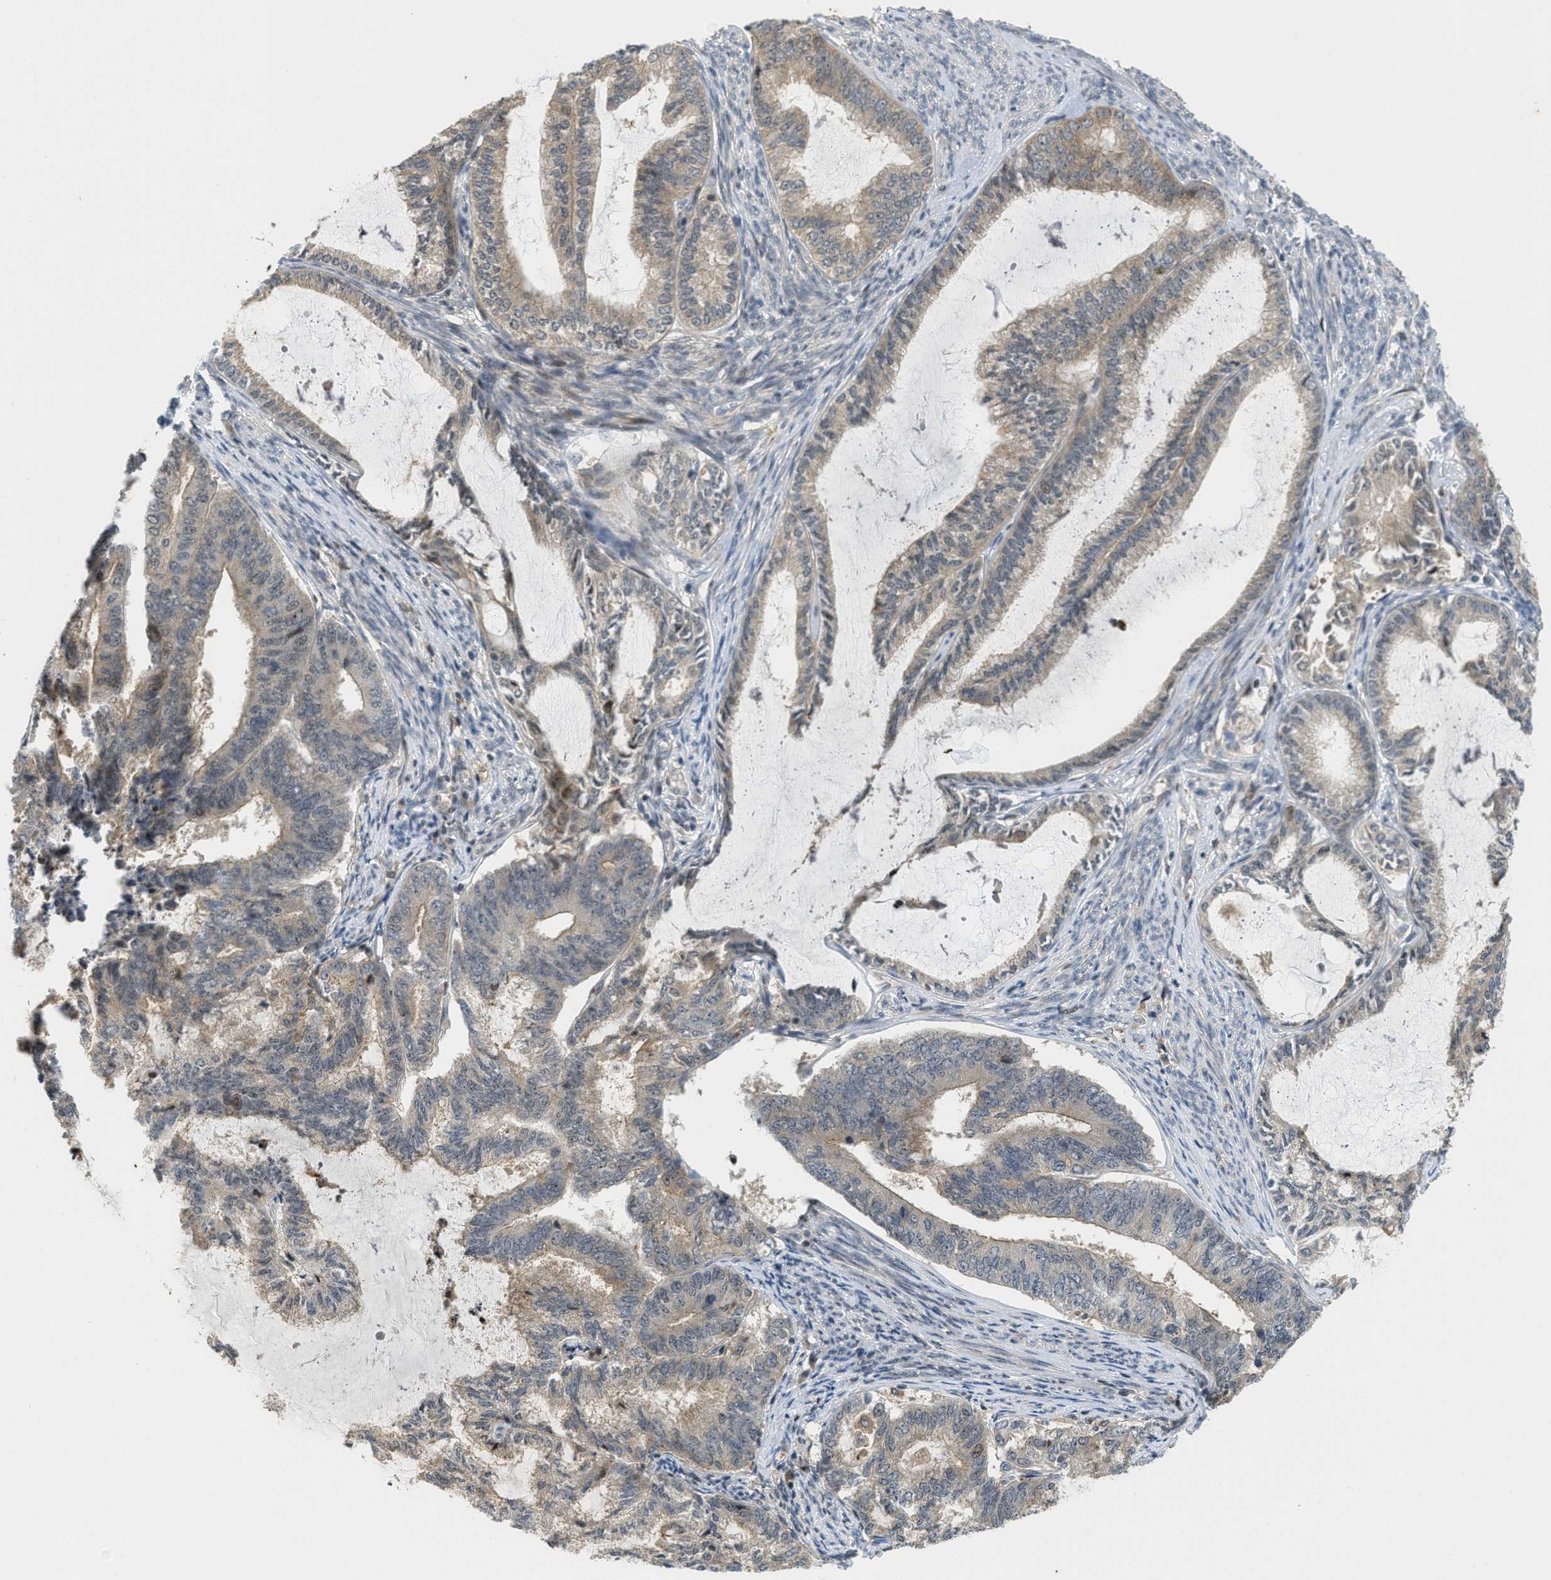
{"staining": {"intensity": "weak", "quantity": ">75%", "location": "cytoplasmic/membranous"}, "tissue": "endometrial cancer", "cell_type": "Tumor cells", "image_type": "cancer", "snomed": [{"axis": "morphology", "description": "Adenocarcinoma, NOS"}, {"axis": "topography", "description": "Endometrium"}], "caption": "This micrograph shows endometrial cancer (adenocarcinoma) stained with immunohistochemistry (IHC) to label a protein in brown. The cytoplasmic/membranous of tumor cells show weak positivity for the protein. Nuclei are counter-stained blue.", "gene": "DNAJC28", "patient": {"sex": "female", "age": 86}}